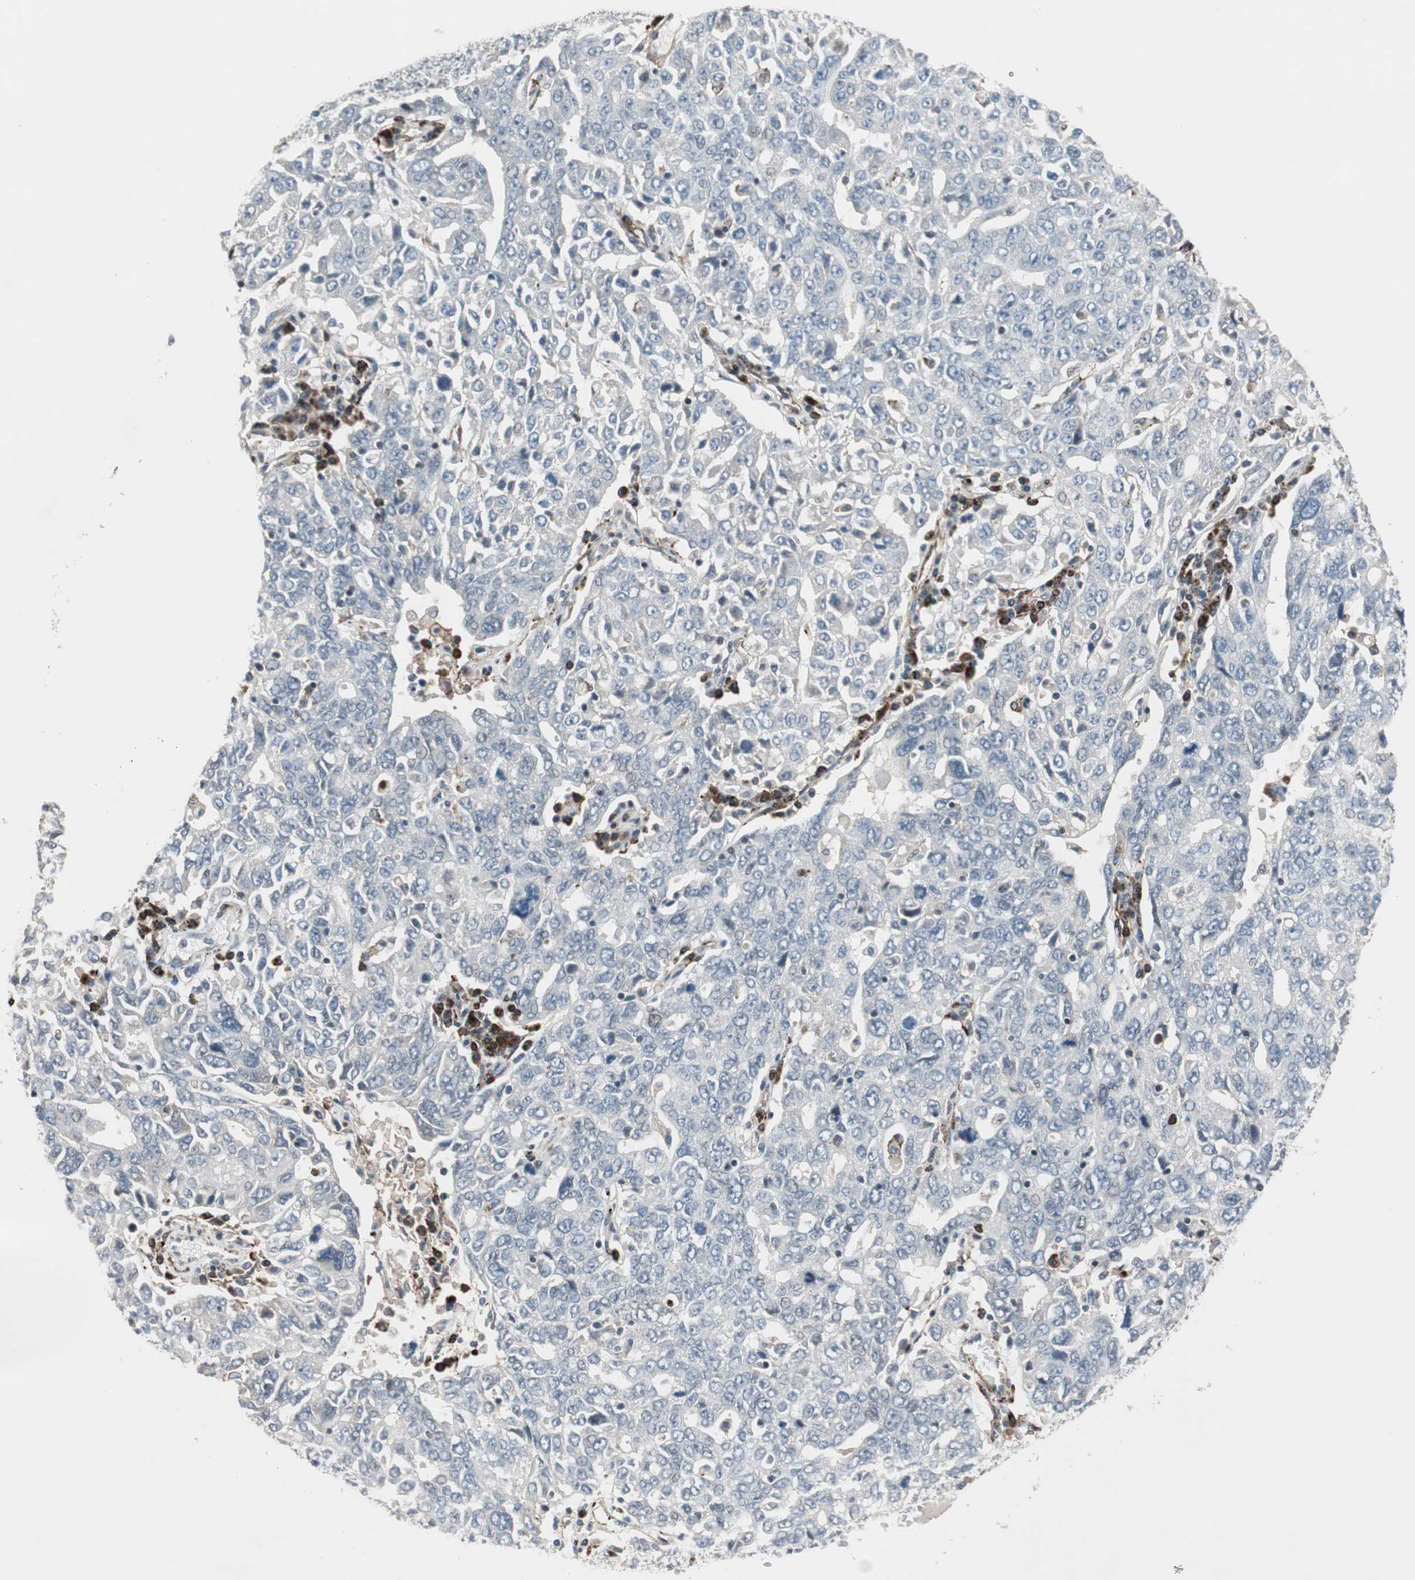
{"staining": {"intensity": "negative", "quantity": "none", "location": "none"}, "tissue": "ovarian cancer", "cell_type": "Tumor cells", "image_type": "cancer", "snomed": [{"axis": "morphology", "description": "Carcinoma, endometroid"}, {"axis": "topography", "description": "Ovary"}], "caption": "Human ovarian endometroid carcinoma stained for a protein using immunohistochemistry (IHC) displays no expression in tumor cells.", "gene": "GRHL1", "patient": {"sex": "female", "age": 62}}